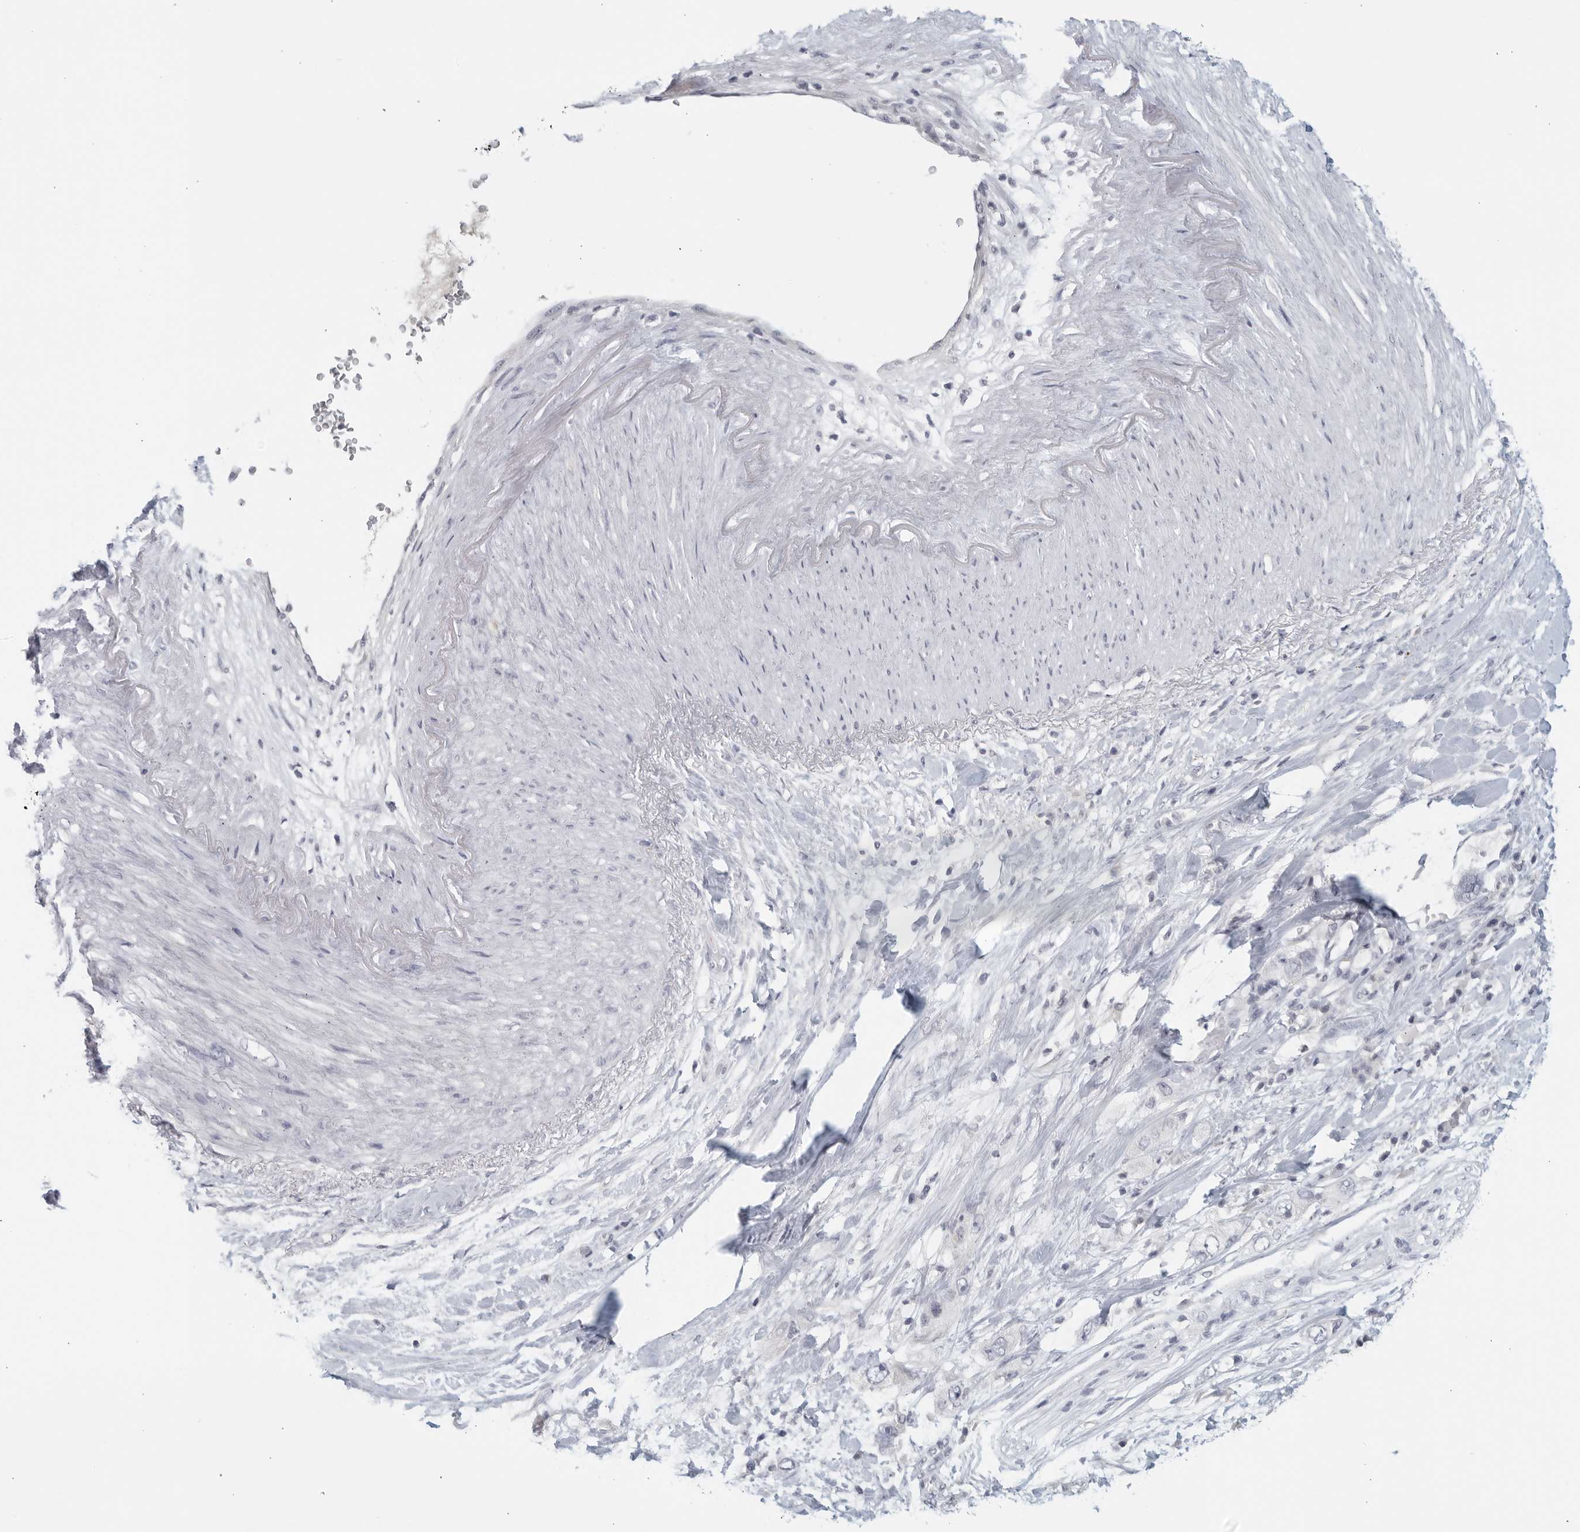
{"staining": {"intensity": "negative", "quantity": "none", "location": "none"}, "tissue": "pancreatic cancer", "cell_type": "Tumor cells", "image_type": "cancer", "snomed": [{"axis": "morphology", "description": "Adenocarcinoma, NOS"}, {"axis": "topography", "description": "Pancreas"}], "caption": "IHC image of neoplastic tissue: human adenocarcinoma (pancreatic) stained with DAB demonstrates no significant protein positivity in tumor cells.", "gene": "MATN1", "patient": {"sex": "female", "age": 73}}